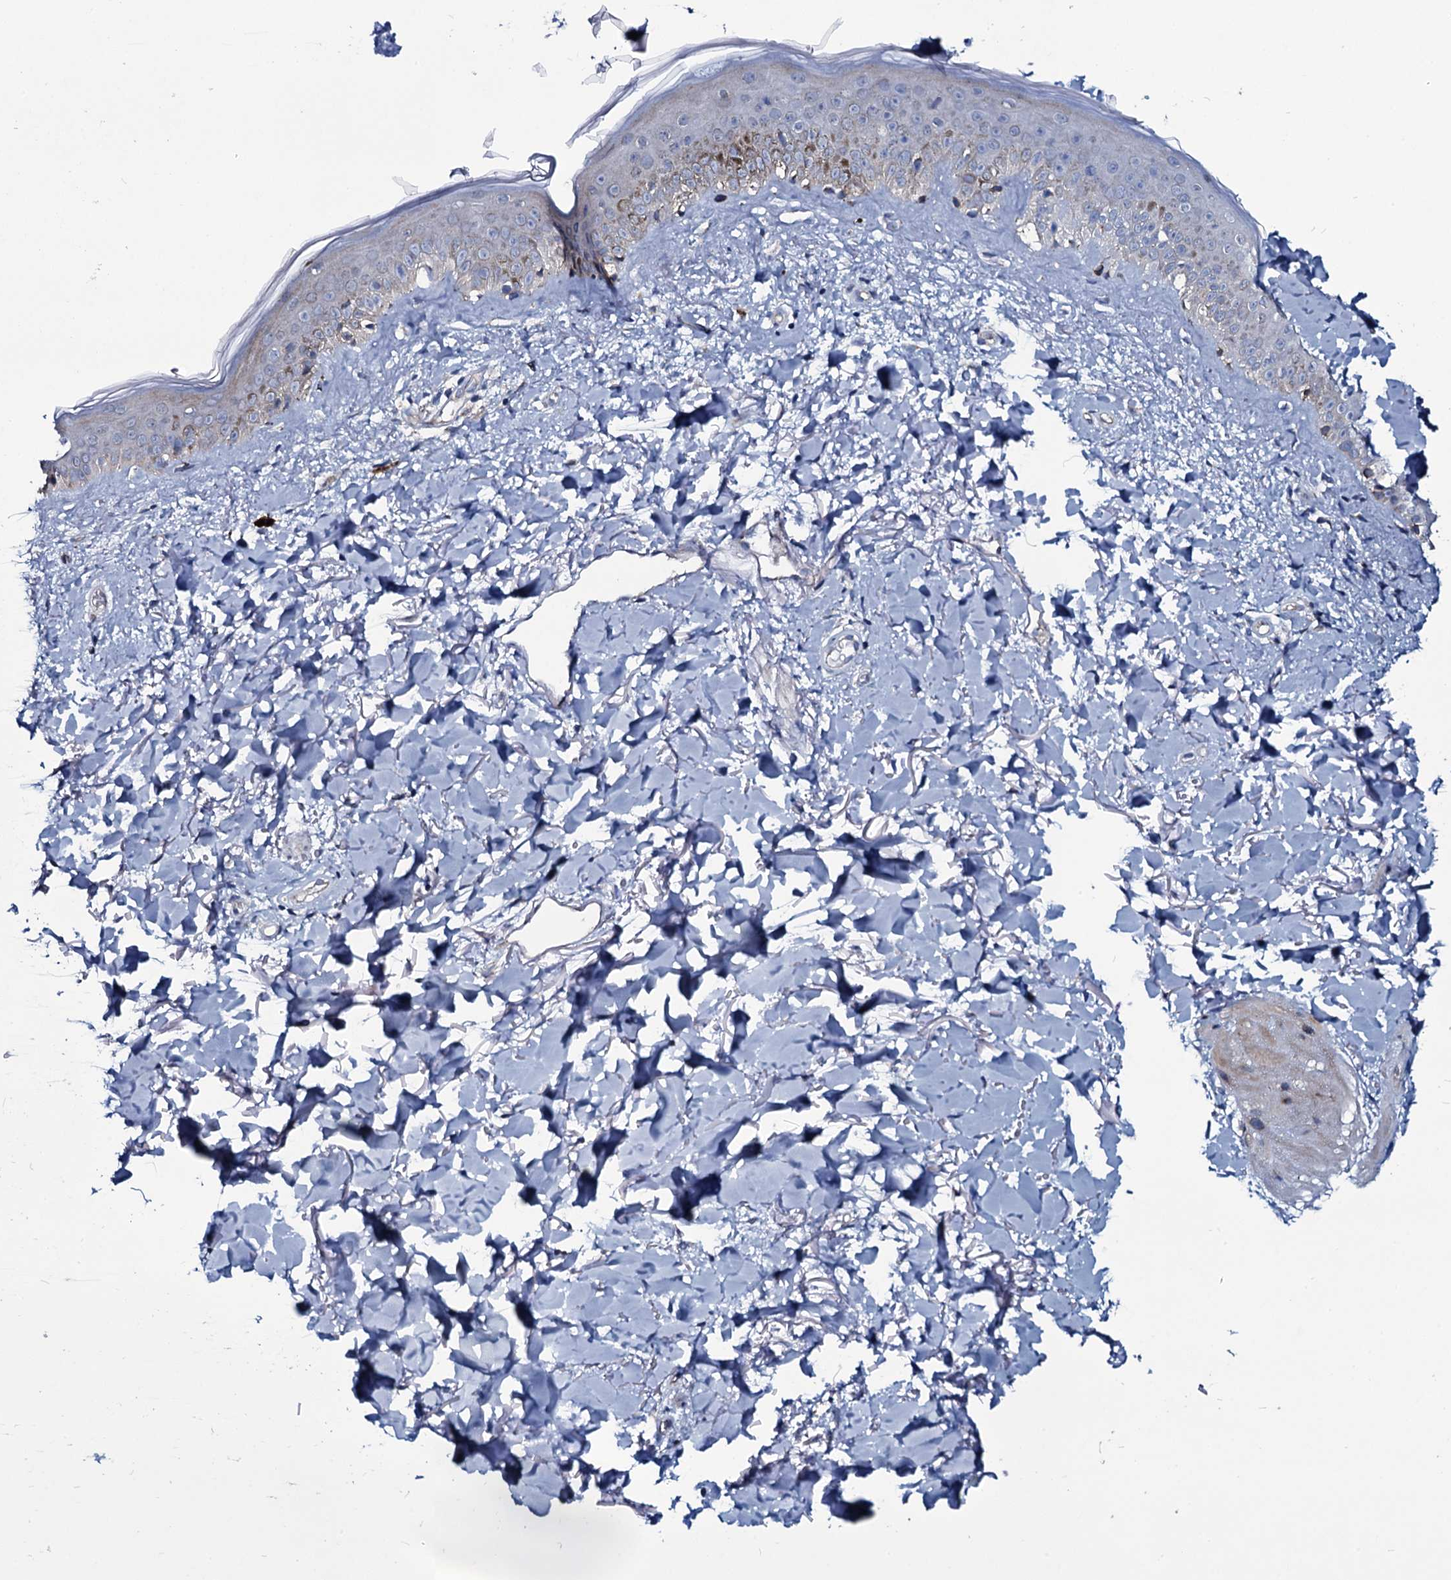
{"staining": {"intensity": "negative", "quantity": "none", "location": "none"}, "tissue": "skin", "cell_type": "Fibroblasts", "image_type": "normal", "snomed": [{"axis": "morphology", "description": "Normal tissue, NOS"}, {"axis": "topography", "description": "Skin"}], "caption": "Immunohistochemistry (IHC) of unremarkable human skin demonstrates no expression in fibroblasts. (DAB IHC with hematoxylin counter stain).", "gene": "WIPF3", "patient": {"sex": "female", "age": 58}}